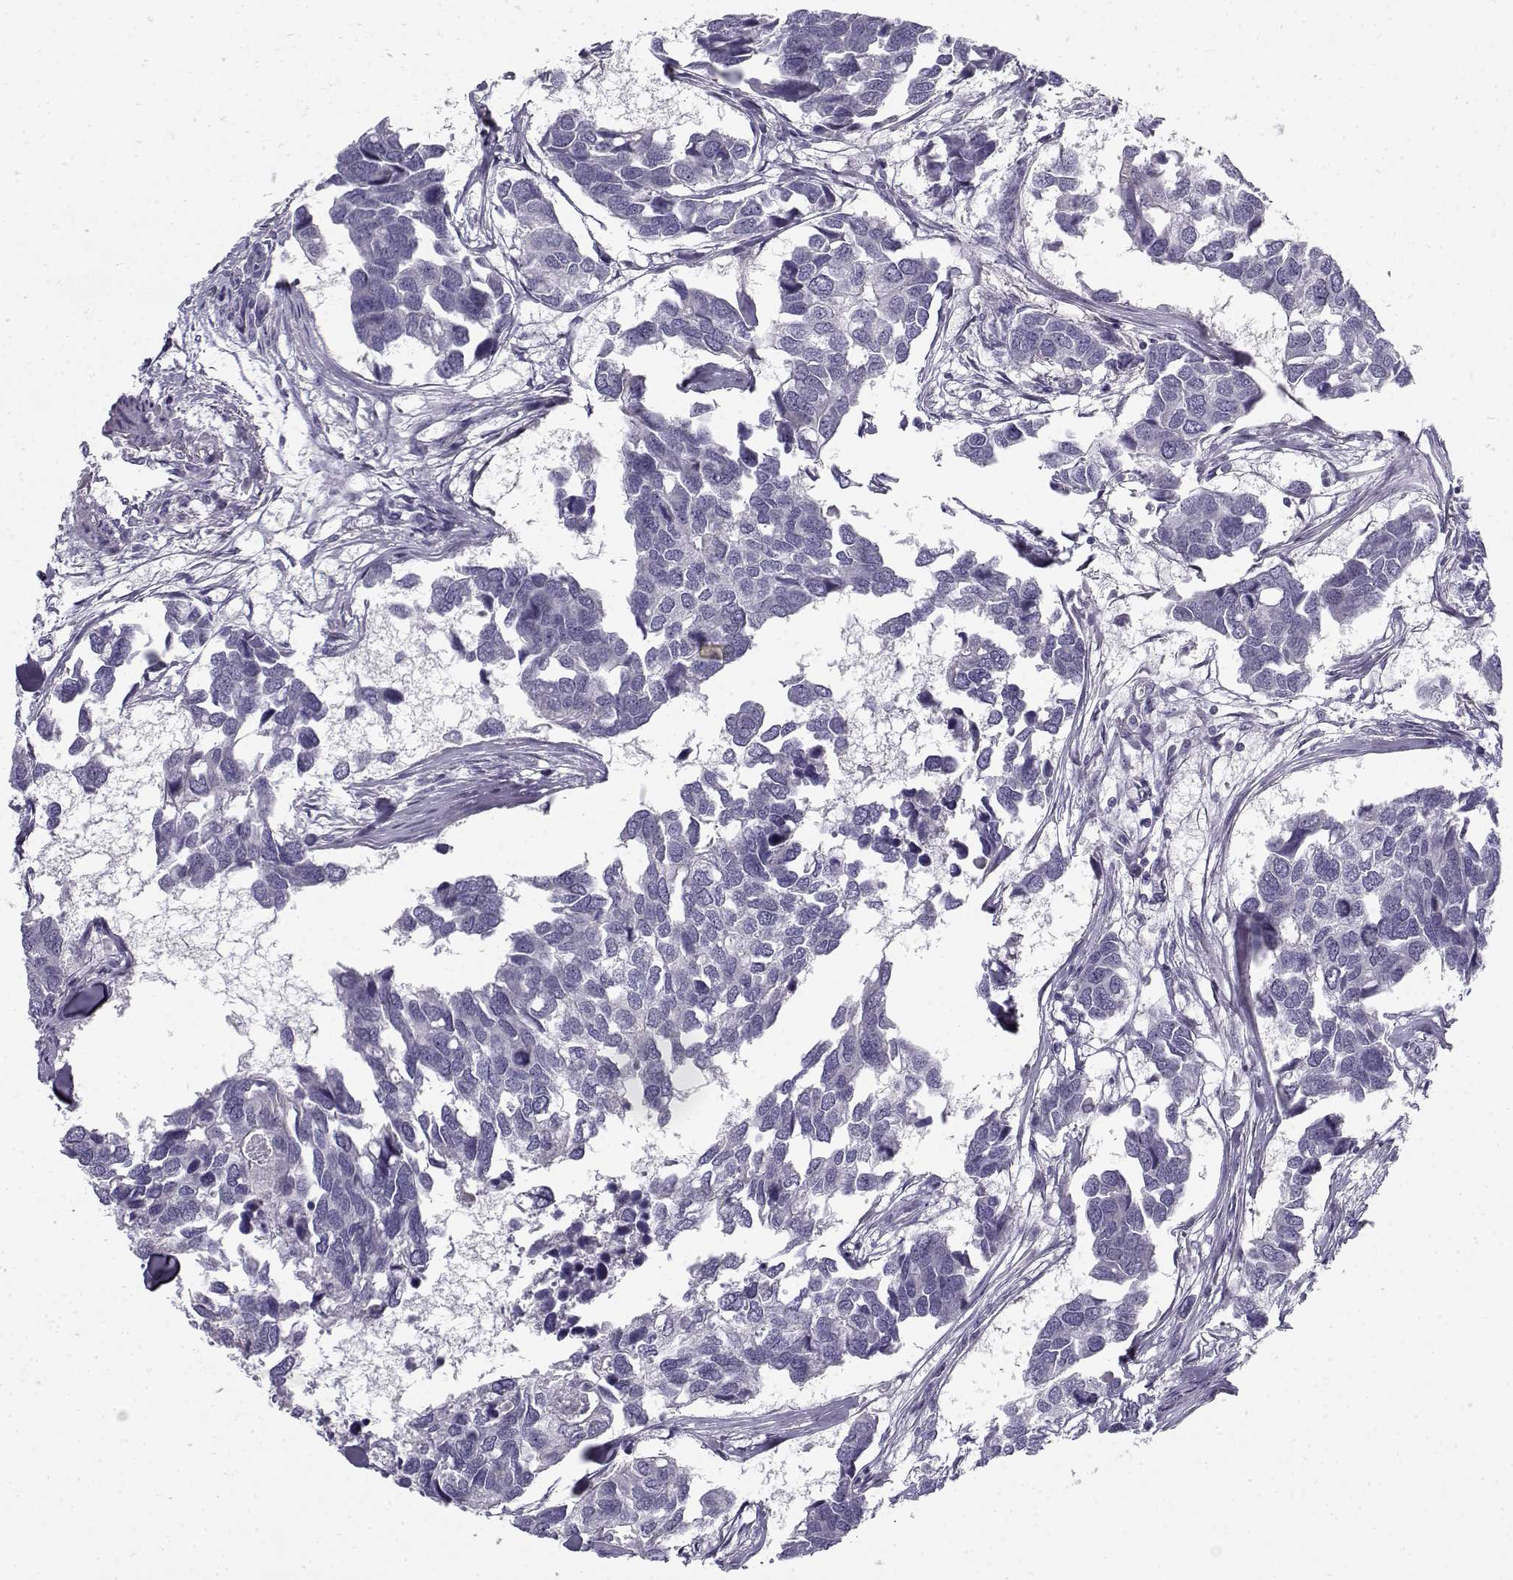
{"staining": {"intensity": "negative", "quantity": "none", "location": "none"}, "tissue": "breast cancer", "cell_type": "Tumor cells", "image_type": "cancer", "snomed": [{"axis": "morphology", "description": "Duct carcinoma"}, {"axis": "topography", "description": "Breast"}], "caption": "The immunohistochemistry histopathology image has no significant expression in tumor cells of infiltrating ductal carcinoma (breast) tissue.", "gene": "CREB3L3", "patient": {"sex": "female", "age": 83}}